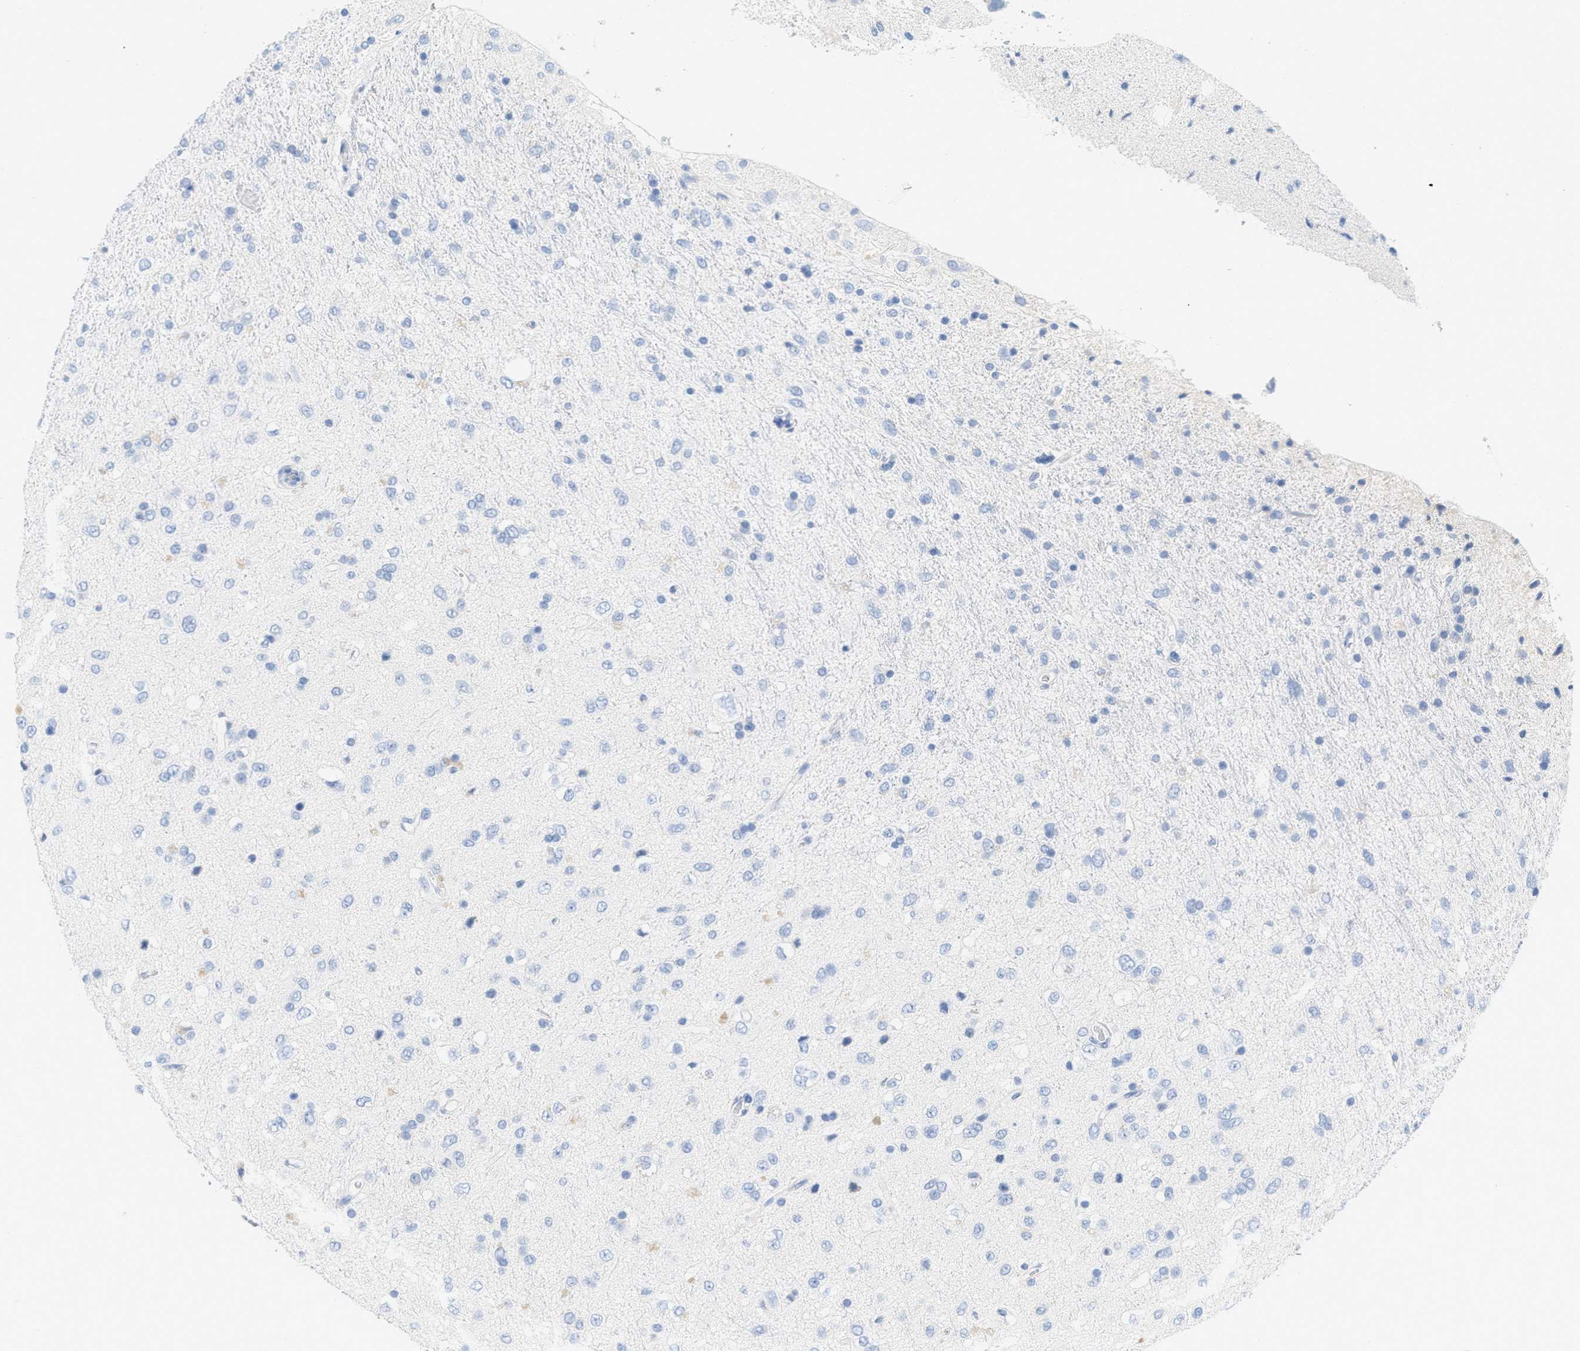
{"staining": {"intensity": "negative", "quantity": "none", "location": "none"}, "tissue": "glioma", "cell_type": "Tumor cells", "image_type": "cancer", "snomed": [{"axis": "morphology", "description": "Glioma, malignant, Low grade"}, {"axis": "topography", "description": "Brain"}], "caption": "Immunohistochemistry of human glioma displays no staining in tumor cells.", "gene": "PAPPA", "patient": {"sex": "male", "age": 77}}